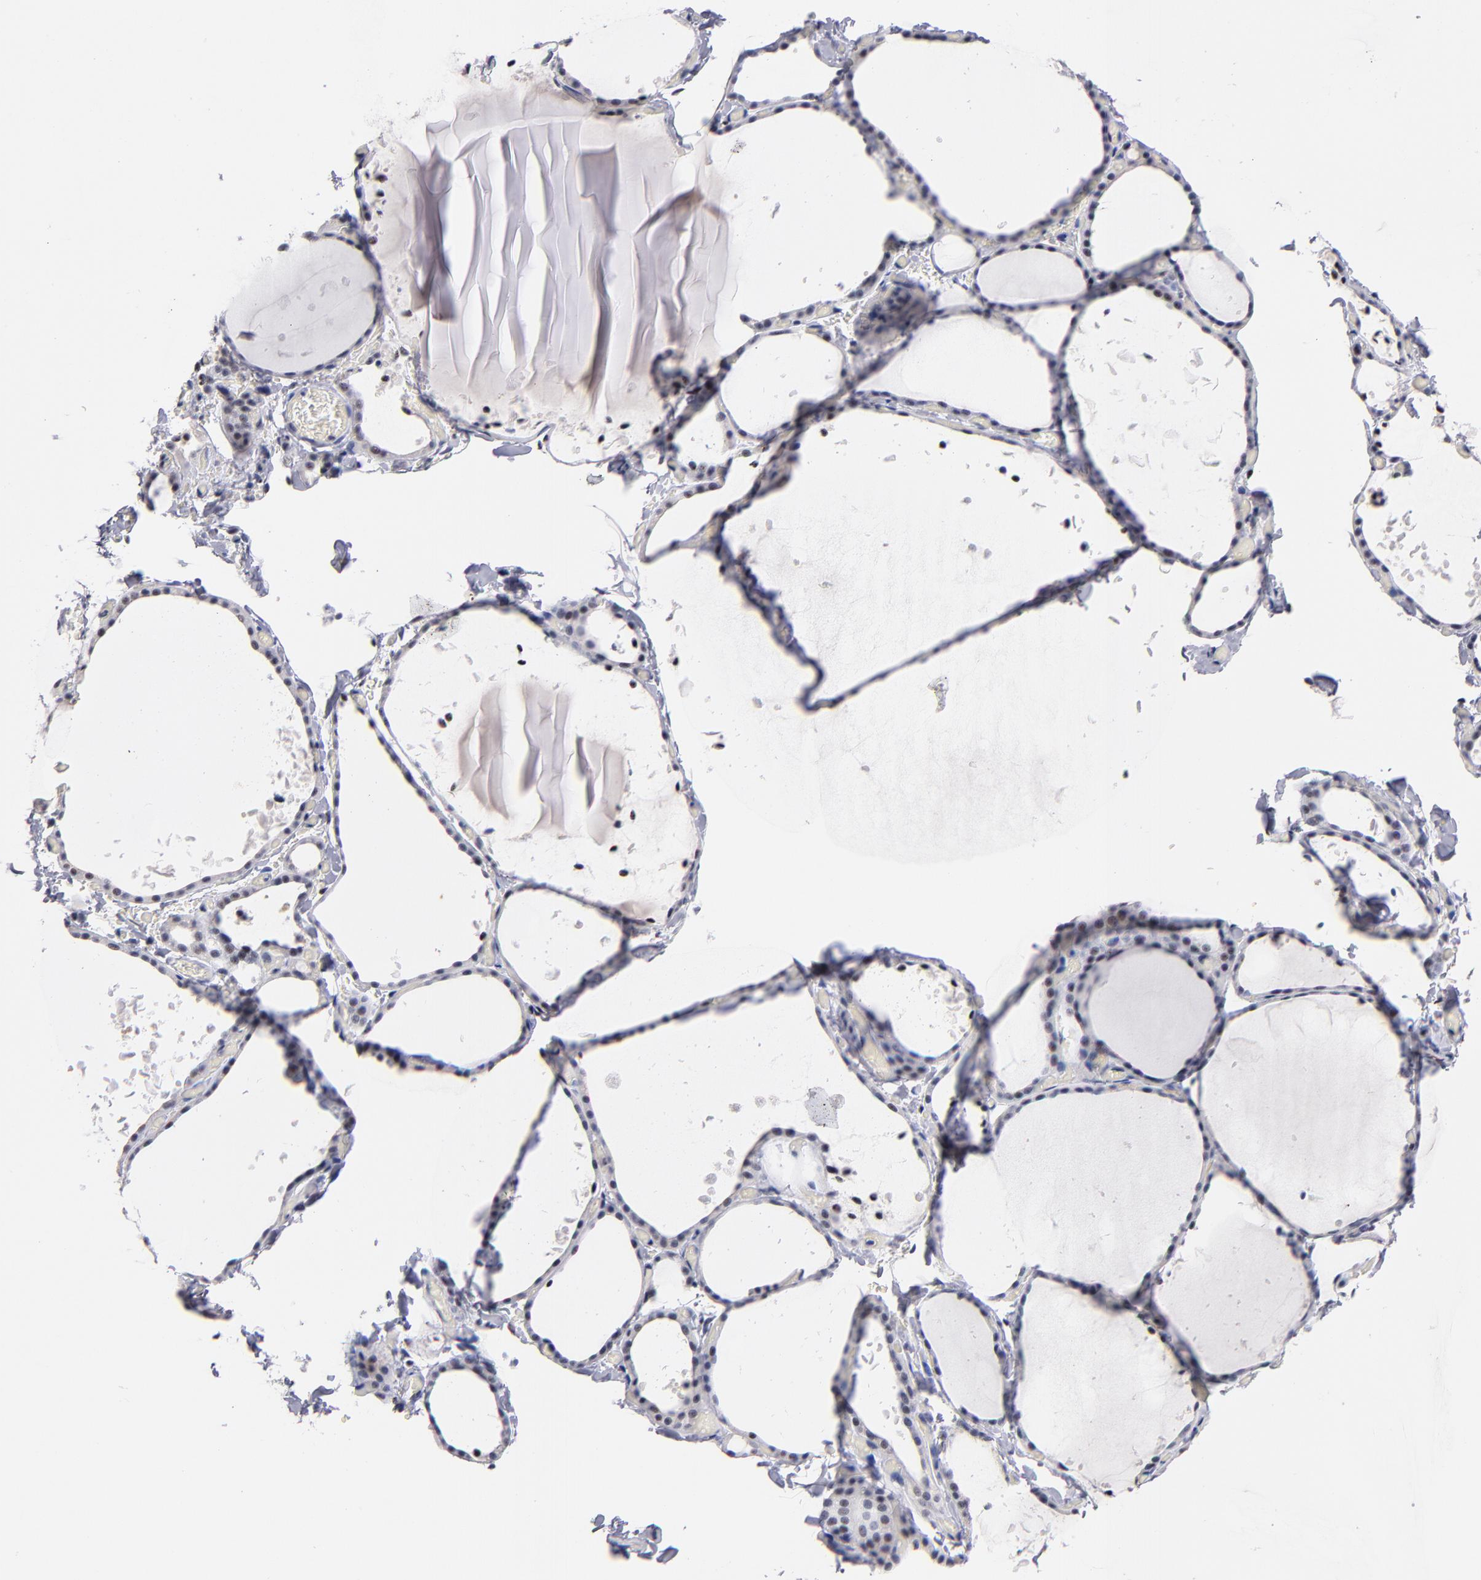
{"staining": {"intensity": "weak", "quantity": "<25%", "location": "nuclear"}, "tissue": "thyroid gland", "cell_type": "Glandular cells", "image_type": "normal", "snomed": [{"axis": "morphology", "description": "Normal tissue, NOS"}, {"axis": "topography", "description": "Thyroid gland"}], "caption": "A high-resolution image shows immunohistochemistry (IHC) staining of normal thyroid gland, which displays no significant staining in glandular cells. The staining is performed using DAB (3,3'-diaminobenzidine) brown chromogen with nuclei counter-stained in using hematoxylin.", "gene": "RAF1", "patient": {"sex": "female", "age": 22}}